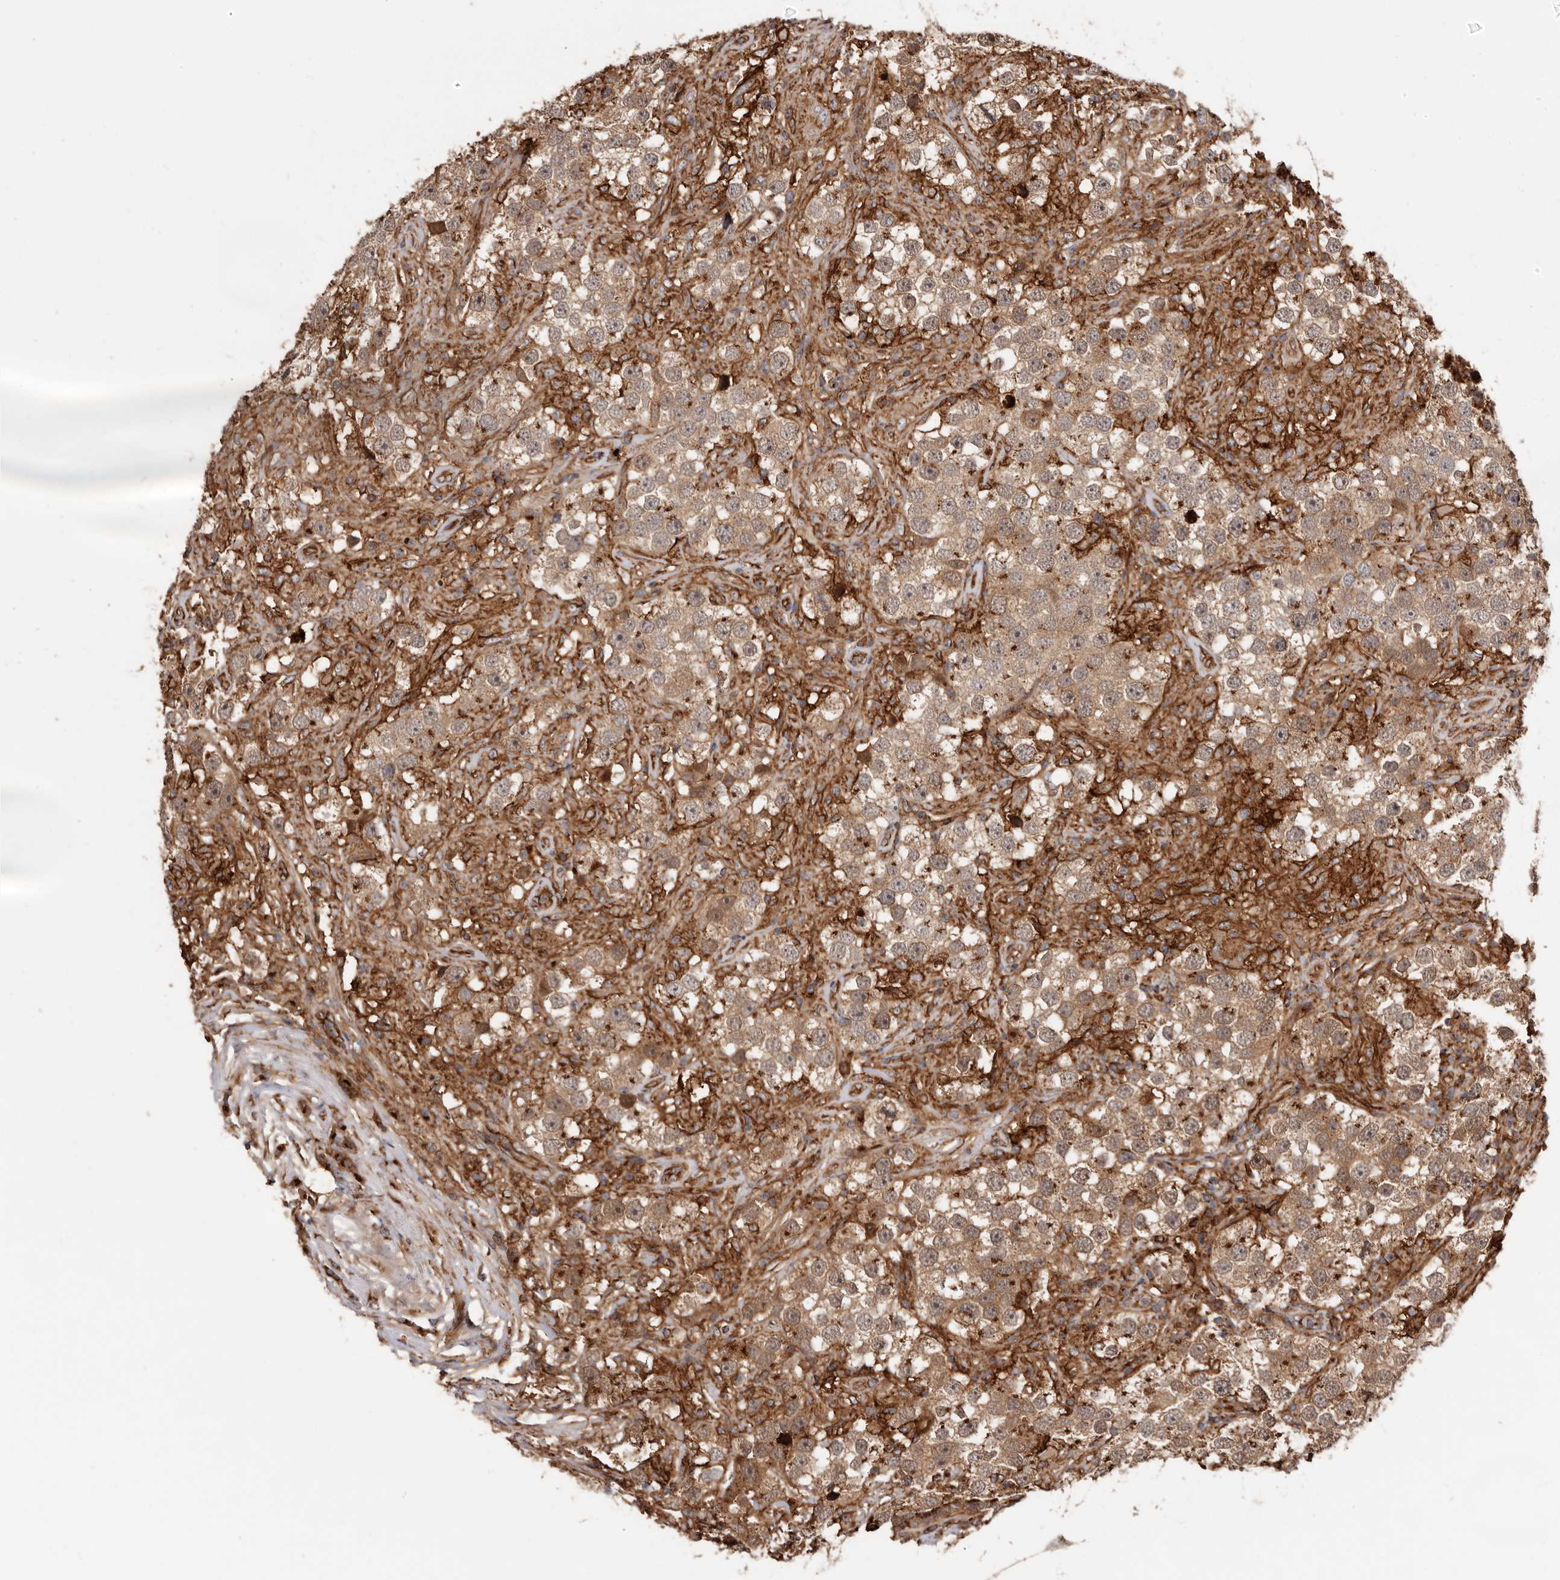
{"staining": {"intensity": "strong", "quantity": ">75%", "location": "cytoplasmic/membranous,nuclear"}, "tissue": "testis cancer", "cell_type": "Tumor cells", "image_type": "cancer", "snomed": [{"axis": "morphology", "description": "Seminoma, NOS"}, {"axis": "topography", "description": "Testis"}], "caption": "Strong cytoplasmic/membranous and nuclear protein positivity is seen in approximately >75% of tumor cells in seminoma (testis).", "gene": "GPR27", "patient": {"sex": "male", "age": 49}}